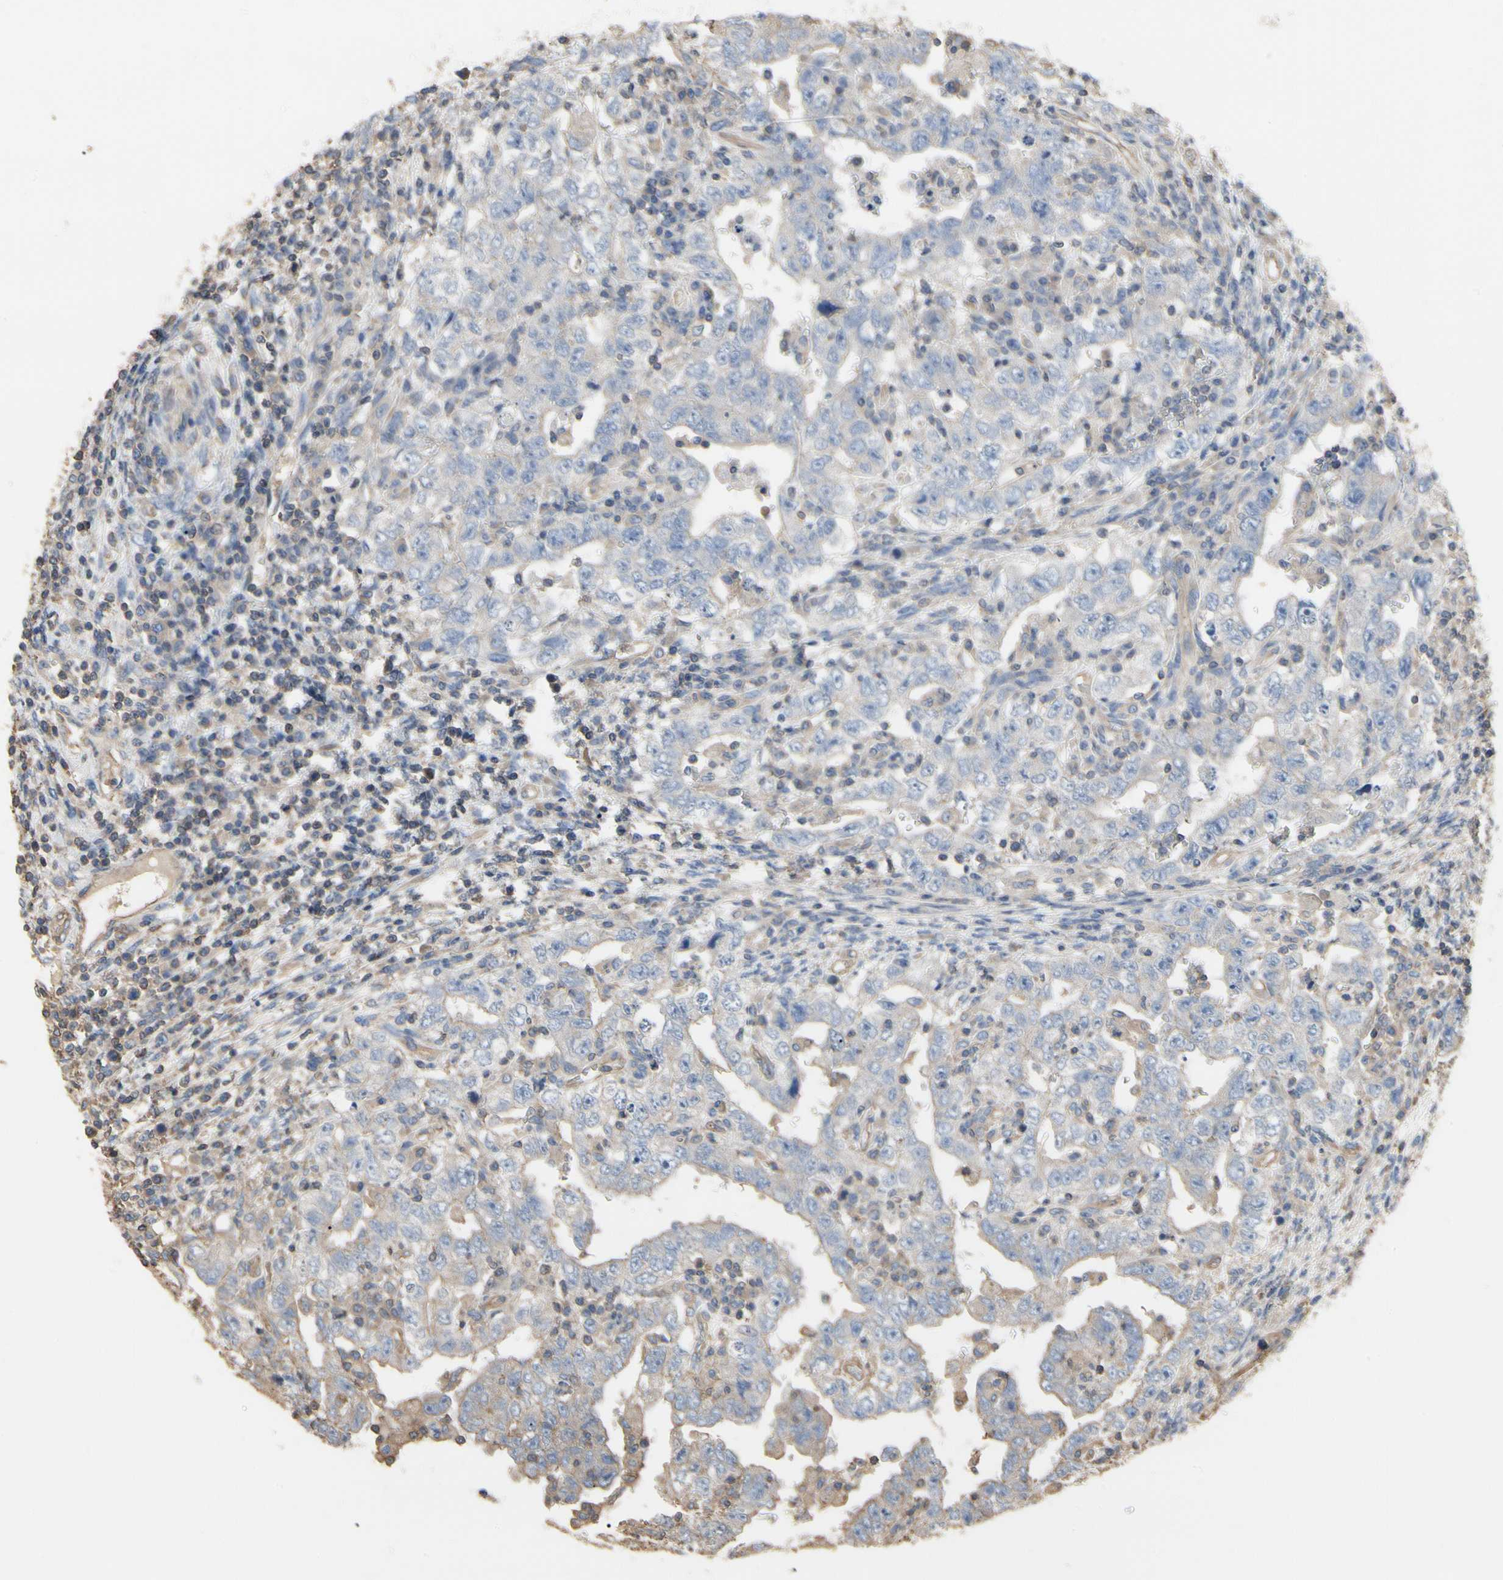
{"staining": {"intensity": "weak", "quantity": "<25%", "location": "cytoplasmic/membranous"}, "tissue": "testis cancer", "cell_type": "Tumor cells", "image_type": "cancer", "snomed": [{"axis": "morphology", "description": "Carcinoma, Embryonal, NOS"}, {"axis": "topography", "description": "Testis"}], "caption": "Immunohistochemistry of testis embryonal carcinoma shows no expression in tumor cells. Brightfield microscopy of immunohistochemistry stained with DAB (3,3'-diaminobenzidine) (brown) and hematoxylin (blue), captured at high magnification.", "gene": "PDZK1", "patient": {"sex": "male", "age": 26}}